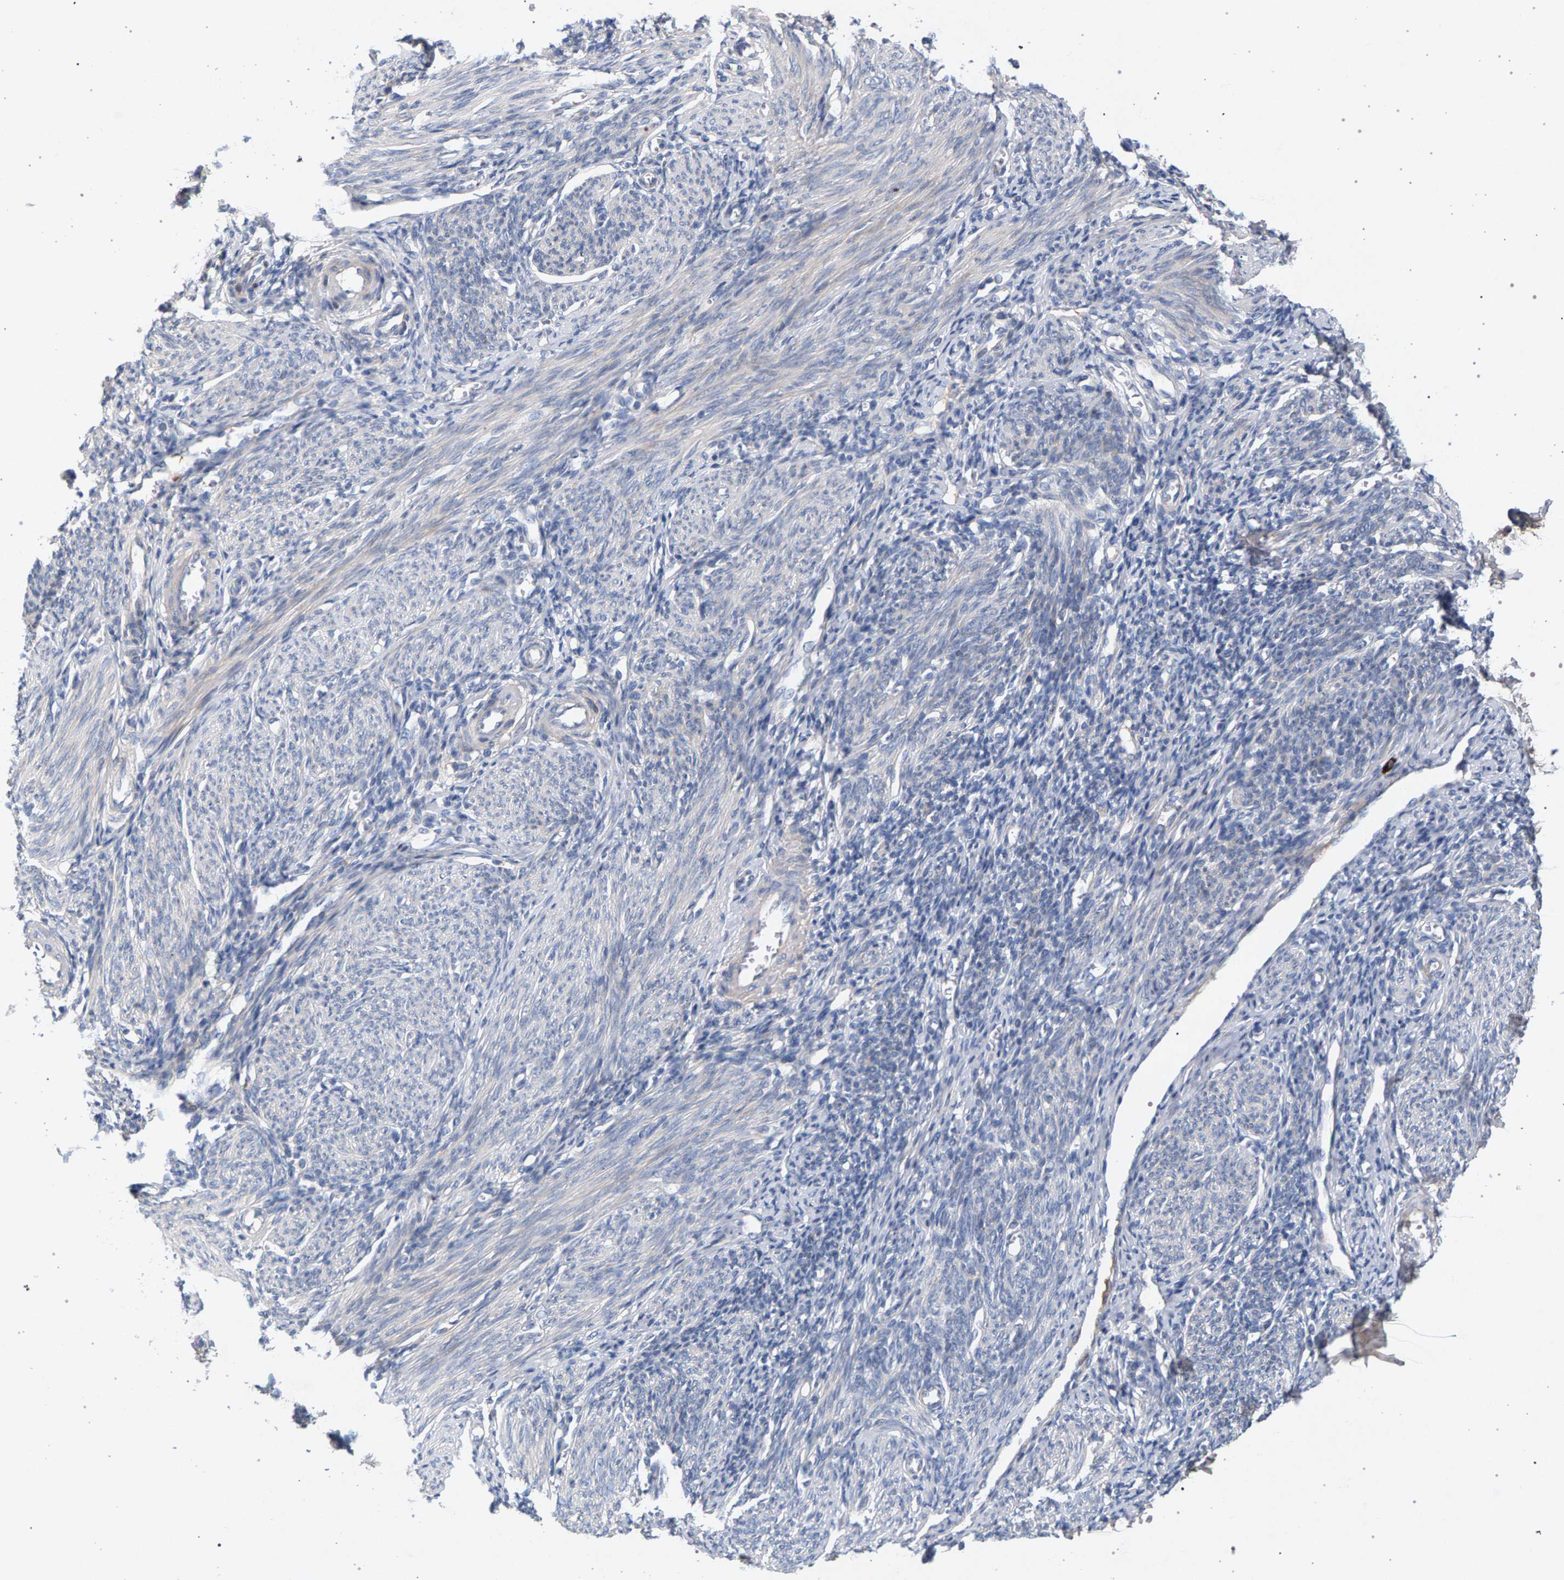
{"staining": {"intensity": "negative", "quantity": "none", "location": "none"}, "tissue": "endometrium", "cell_type": "Cells in endometrial stroma", "image_type": "normal", "snomed": [{"axis": "morphology", "description": "Normal tissue, NOS"}, {"axis": "morphology", "description": "Adenocarcinoma, NOS"}, {"axis": "topography", "description": "Endometrium"}], "caption": "Photomicrograph shows no significant protein staining in cells in endometrial stroma of normal endometrium. (Brightfield microscopy of DAB immunohistochemistry at high magnification).", "gene": "MAMDC2", "patient": {"sex": "female", "age": 57}}